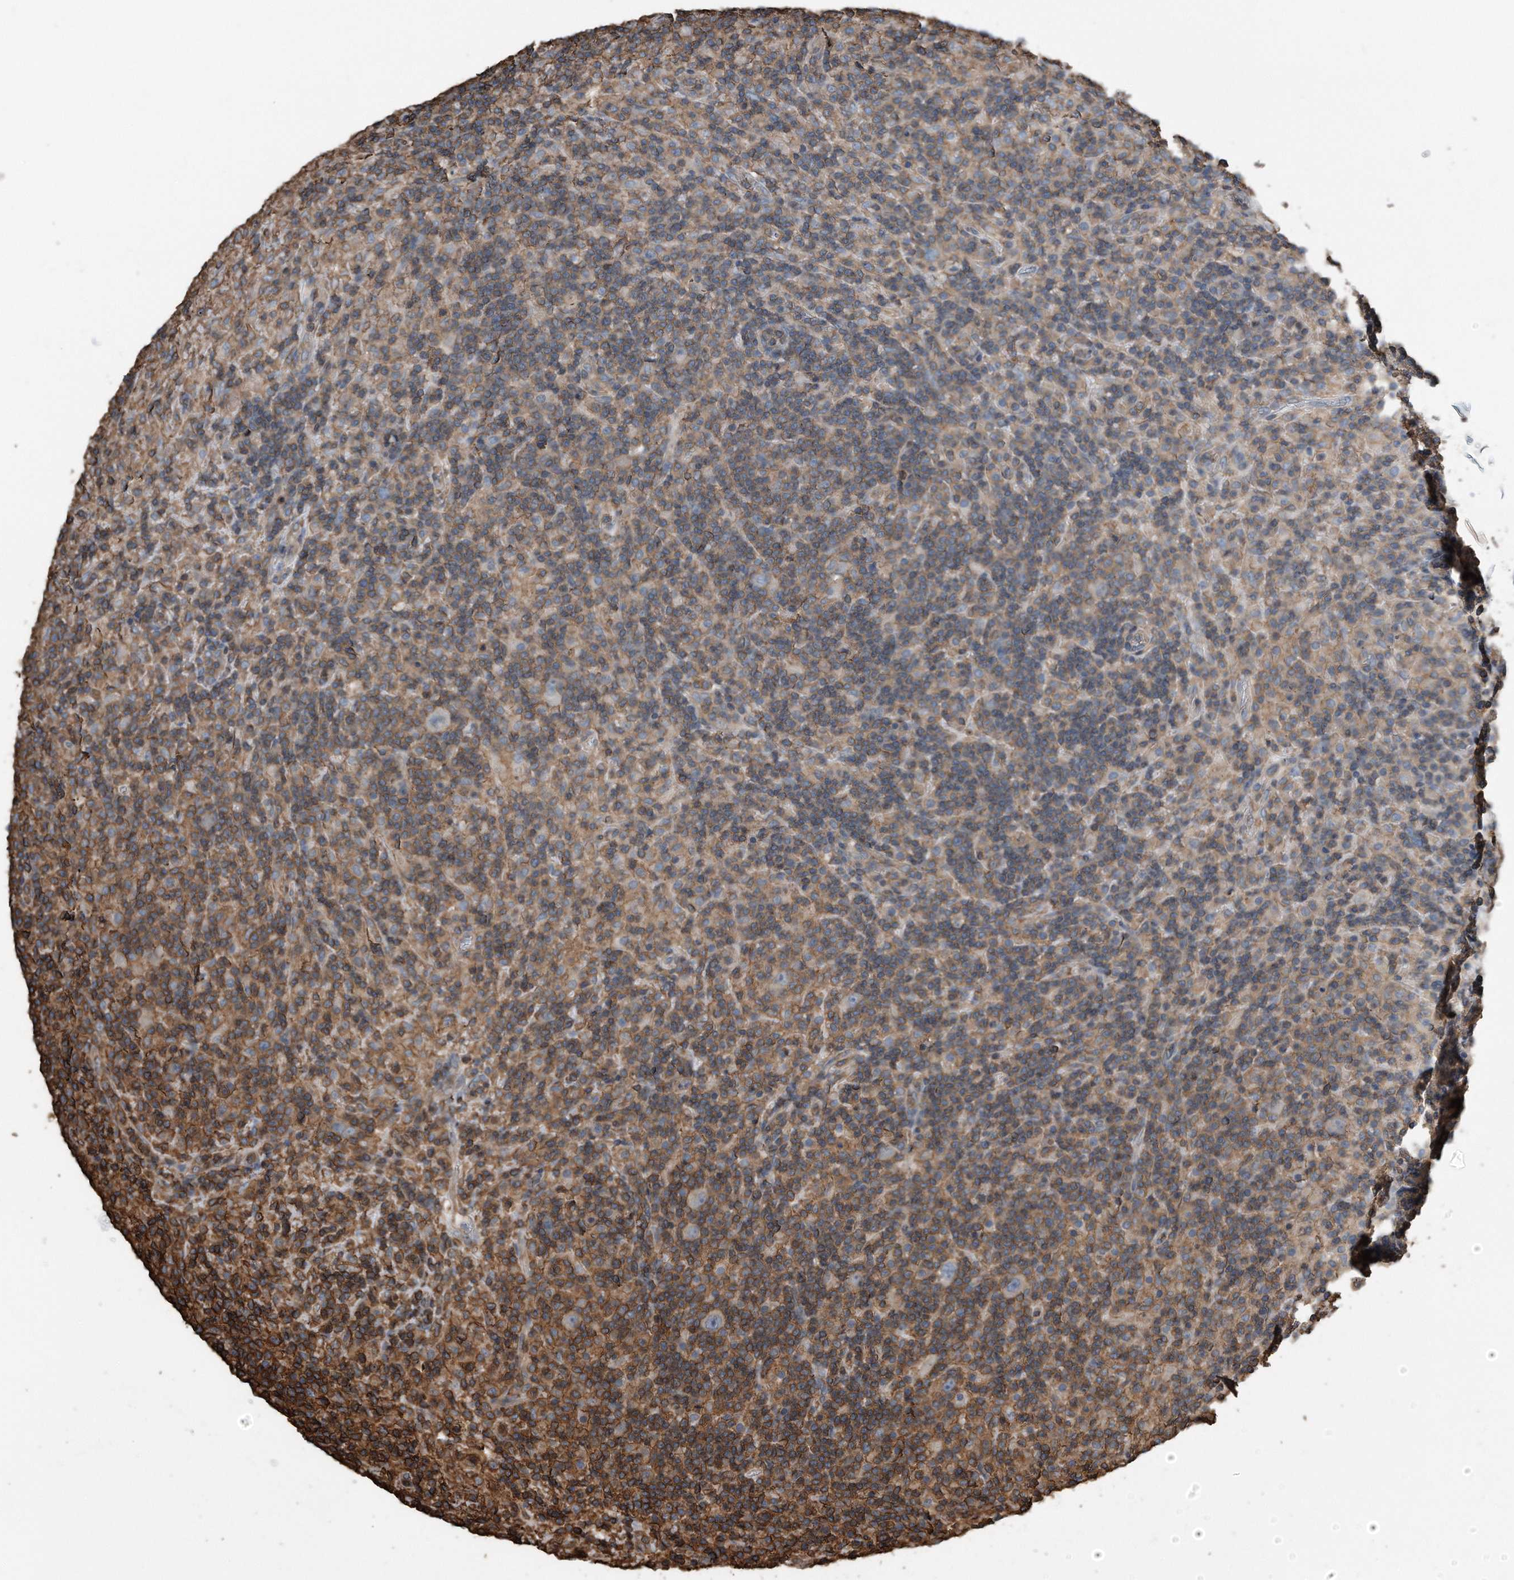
{"staining": {"intensity": "negative", "quantity": "none", "location": "none"}, "tissue": "lymphoma", "cell_type": "Tumor cells", "image_type": "cancer", "snomed": [{"axis": "morphology", "description": "Hodgkin's disease, NOS"}, {"axis": "topography", "description": "Lymph node"}], "caption": "A photomicrograph of lymphoma stained for a protein displays no brown staining in tumor cells.", "gene": "RSPO3", "patient": {"sex": "male", "age": 70}}